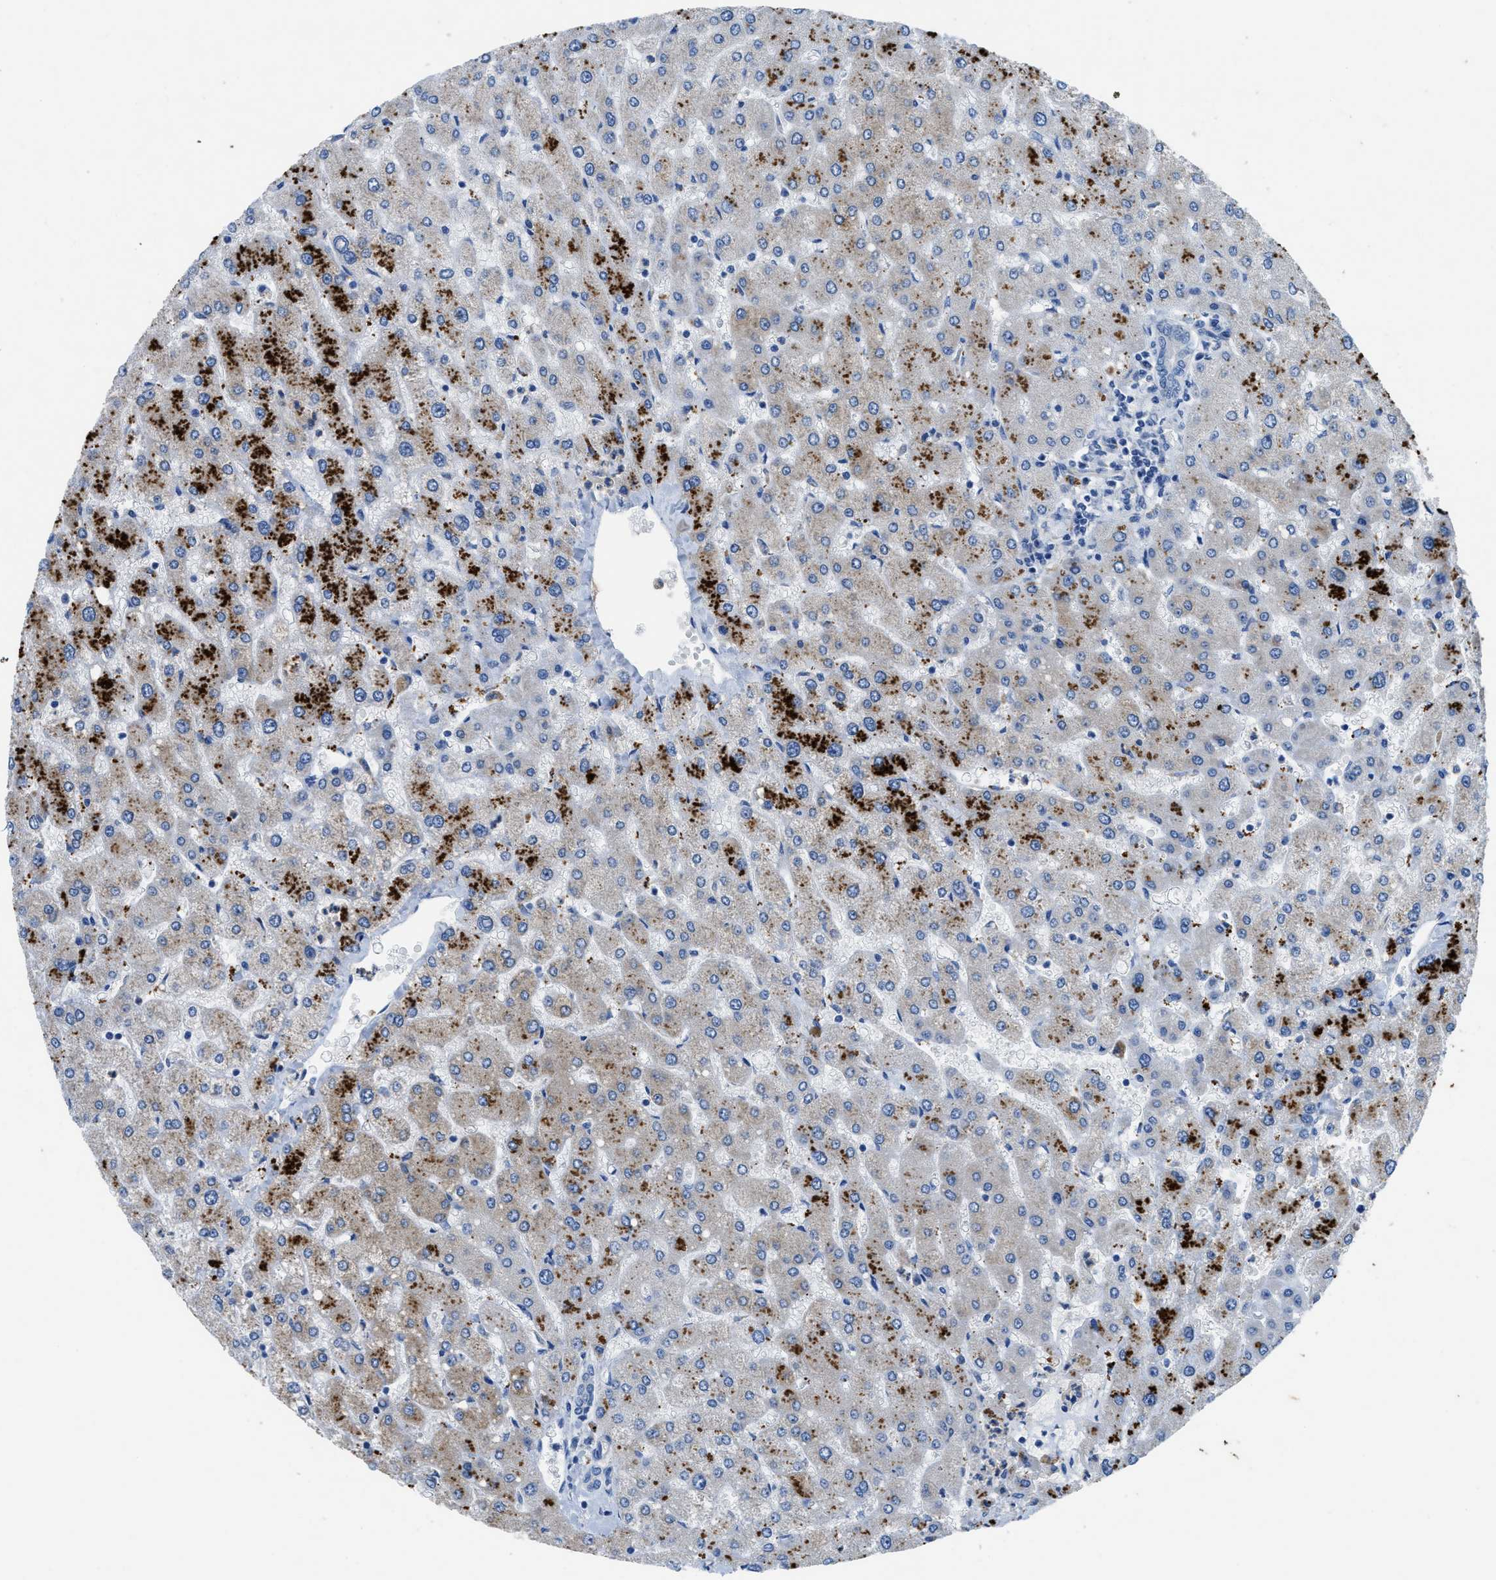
{"staining": {"intensity": "negative", "quantity": "none", "location": "none"}, "tissue": "liver", "cell_type": "Cholangiocytes", "image_type": "normal", "snomed": [{"axis": "morphology", "description": "Normal tissue, NOS"}, {"axis": "topography", "description": "Liver"}], "caption": "This micrograph is of normal liver stained with IHC to label a protein in brown with the nuclei are counter-stained blue. There is no staining in cholangiocytes.", "gene": "PGR", "patient": {"sex": "male", "age": 55}}